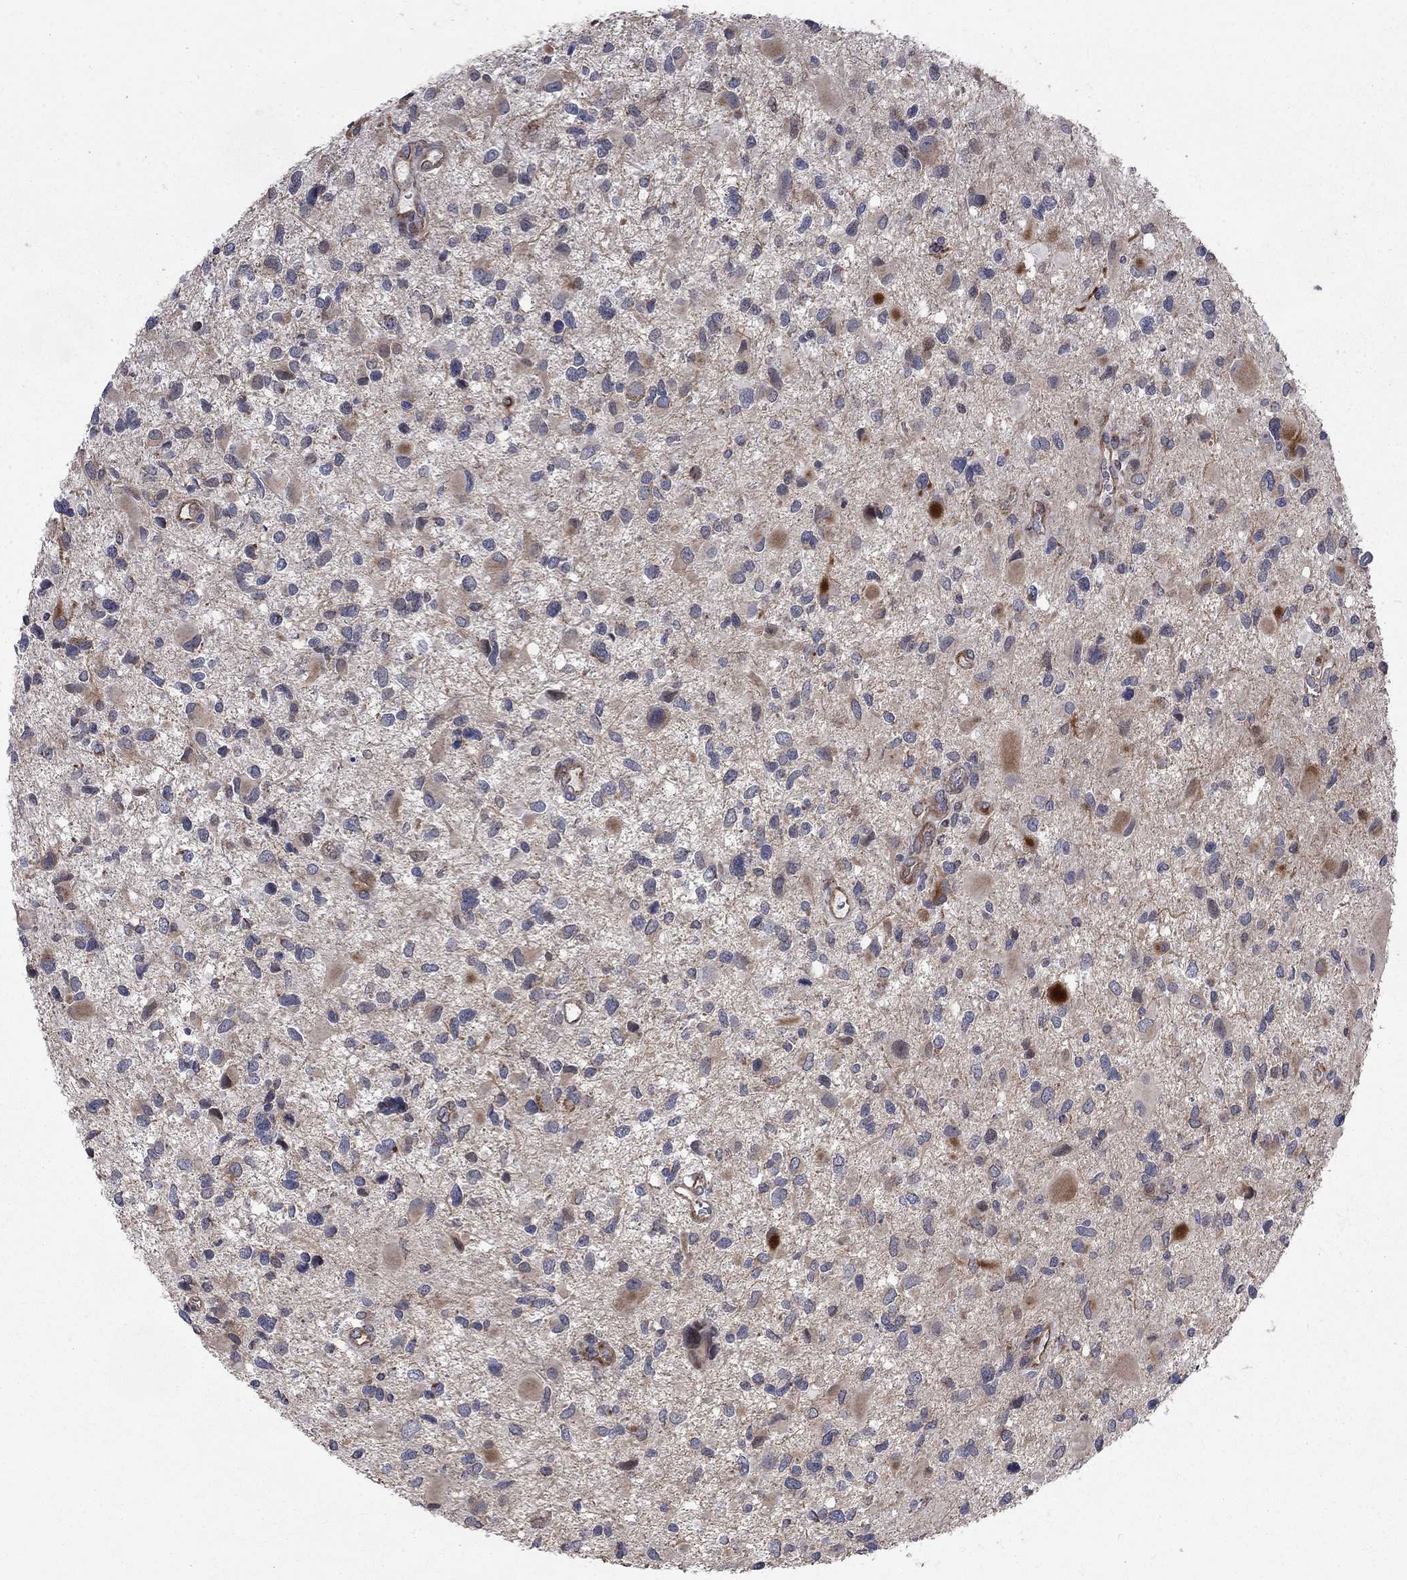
{"staining": {"intensity": "negative", "quantity": "none", "location": "none"}, "tissue": "glioma", "cell_type": "Tumor cells", "image_type": "cancer", "snomed": [{"axis": "morphology", "description": "Glioma, malignant, Low grade"}, {"axis": "topography", "description": "Brain"}], "caption": "The micrograph reveals no staining of tumor cells in glioma.", "gene": "NDUFC1", "patient": {"sex": "female", "age": 32}}